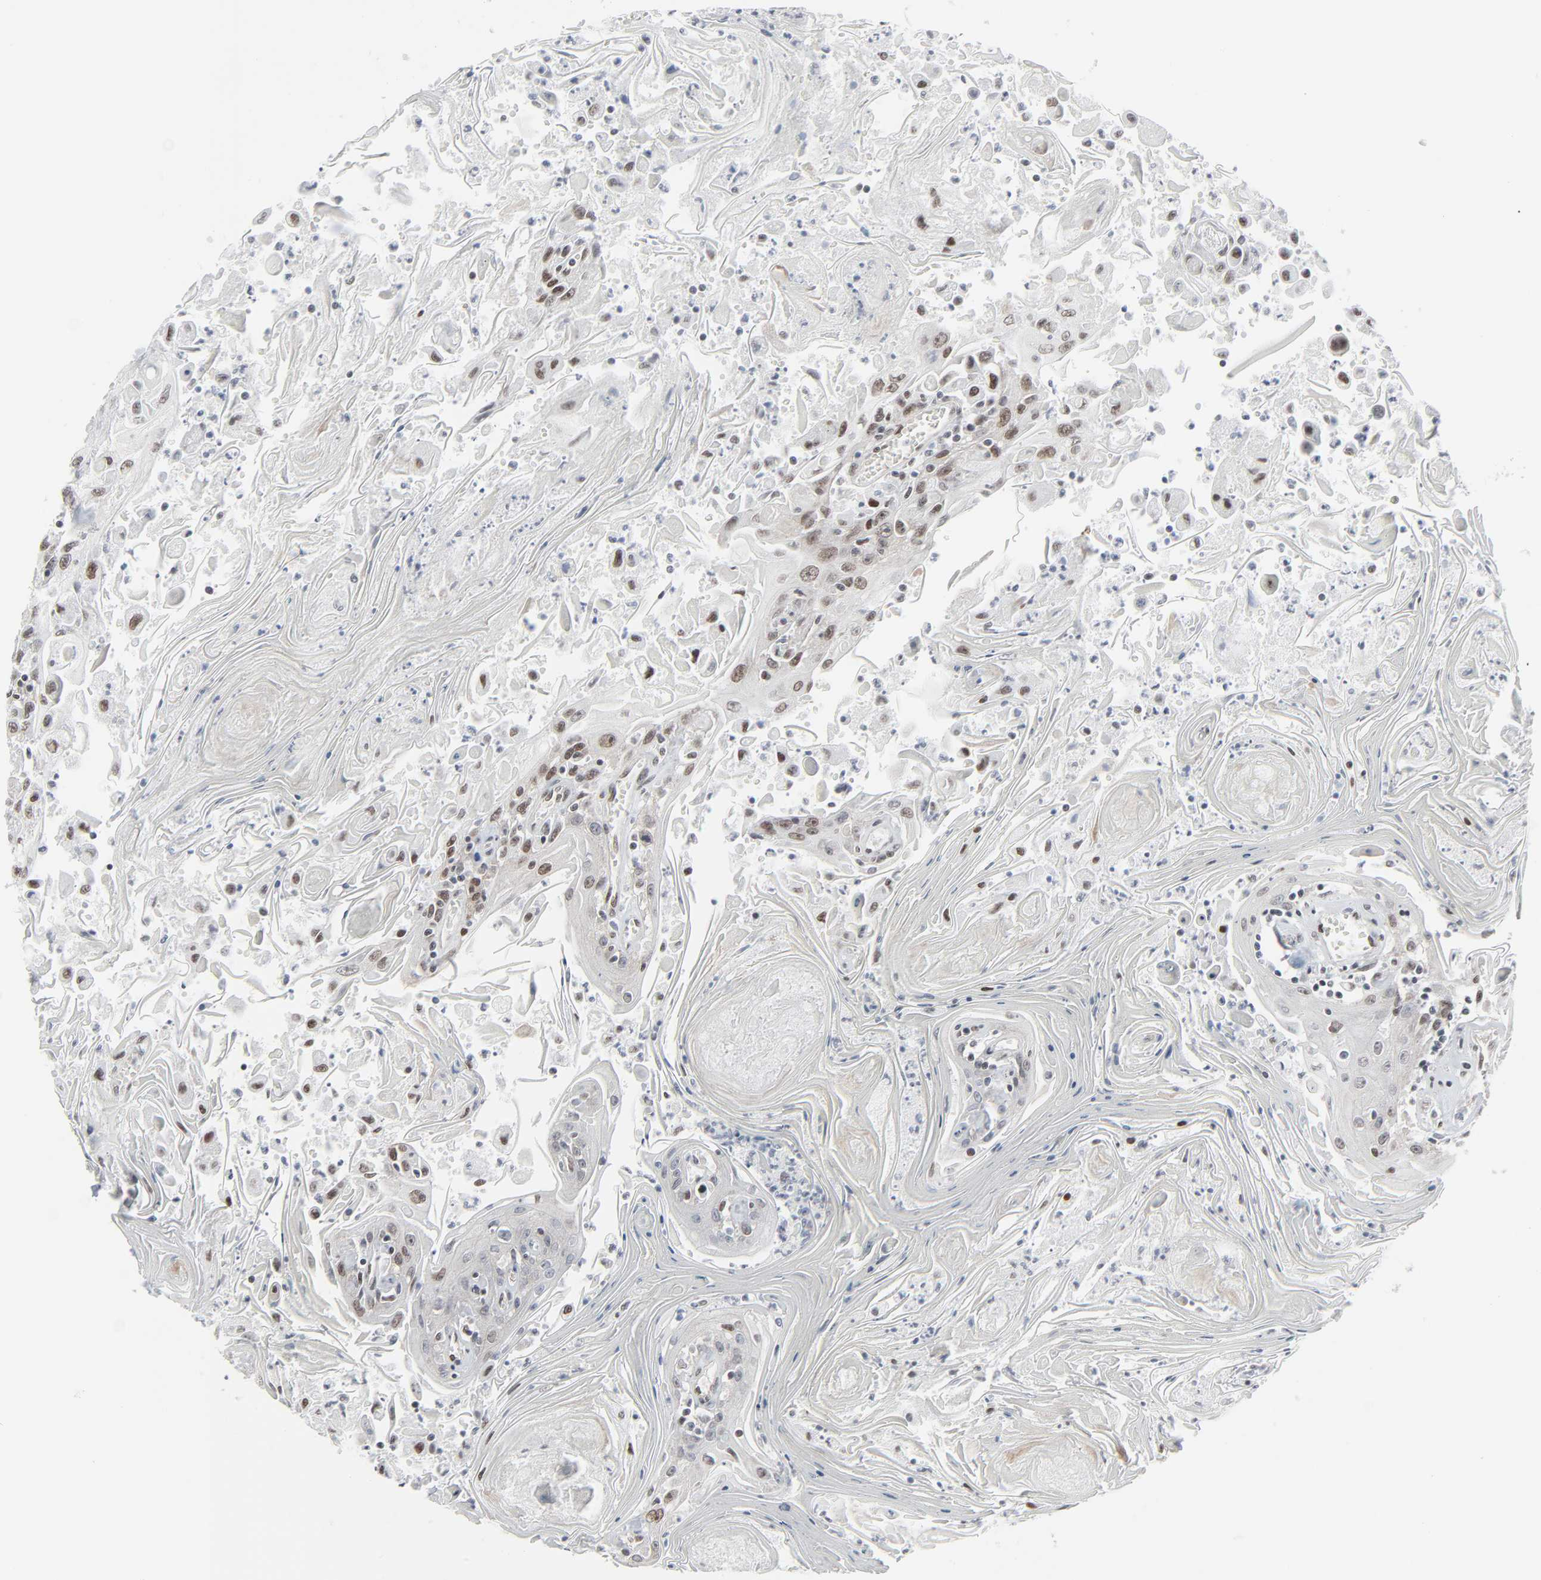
{"staining": {"intensity": "moderate", "quantity": "25%-75%", "location": "nuclear"}, "tissue": "head and neck cancer", "cell_type": "Tumor cells", "image_type": "cancer", "snomed": [{"axis": "morphology", "description": "Squamous cell carcinoma, NOS"}, {"axis": "topography", "description": "Oral tissue"}, {"axis": "topography", "description": "Head-Neck"}], "caption": "A brown stain labels moderate nuclear staining of a protein in human head and neck cancer tumor cells. (brown staining indicates protein expression, while blue staining denotes nuclei).", "gene": "FBXO28", "patient": {"sex": "female", "age": 76}}